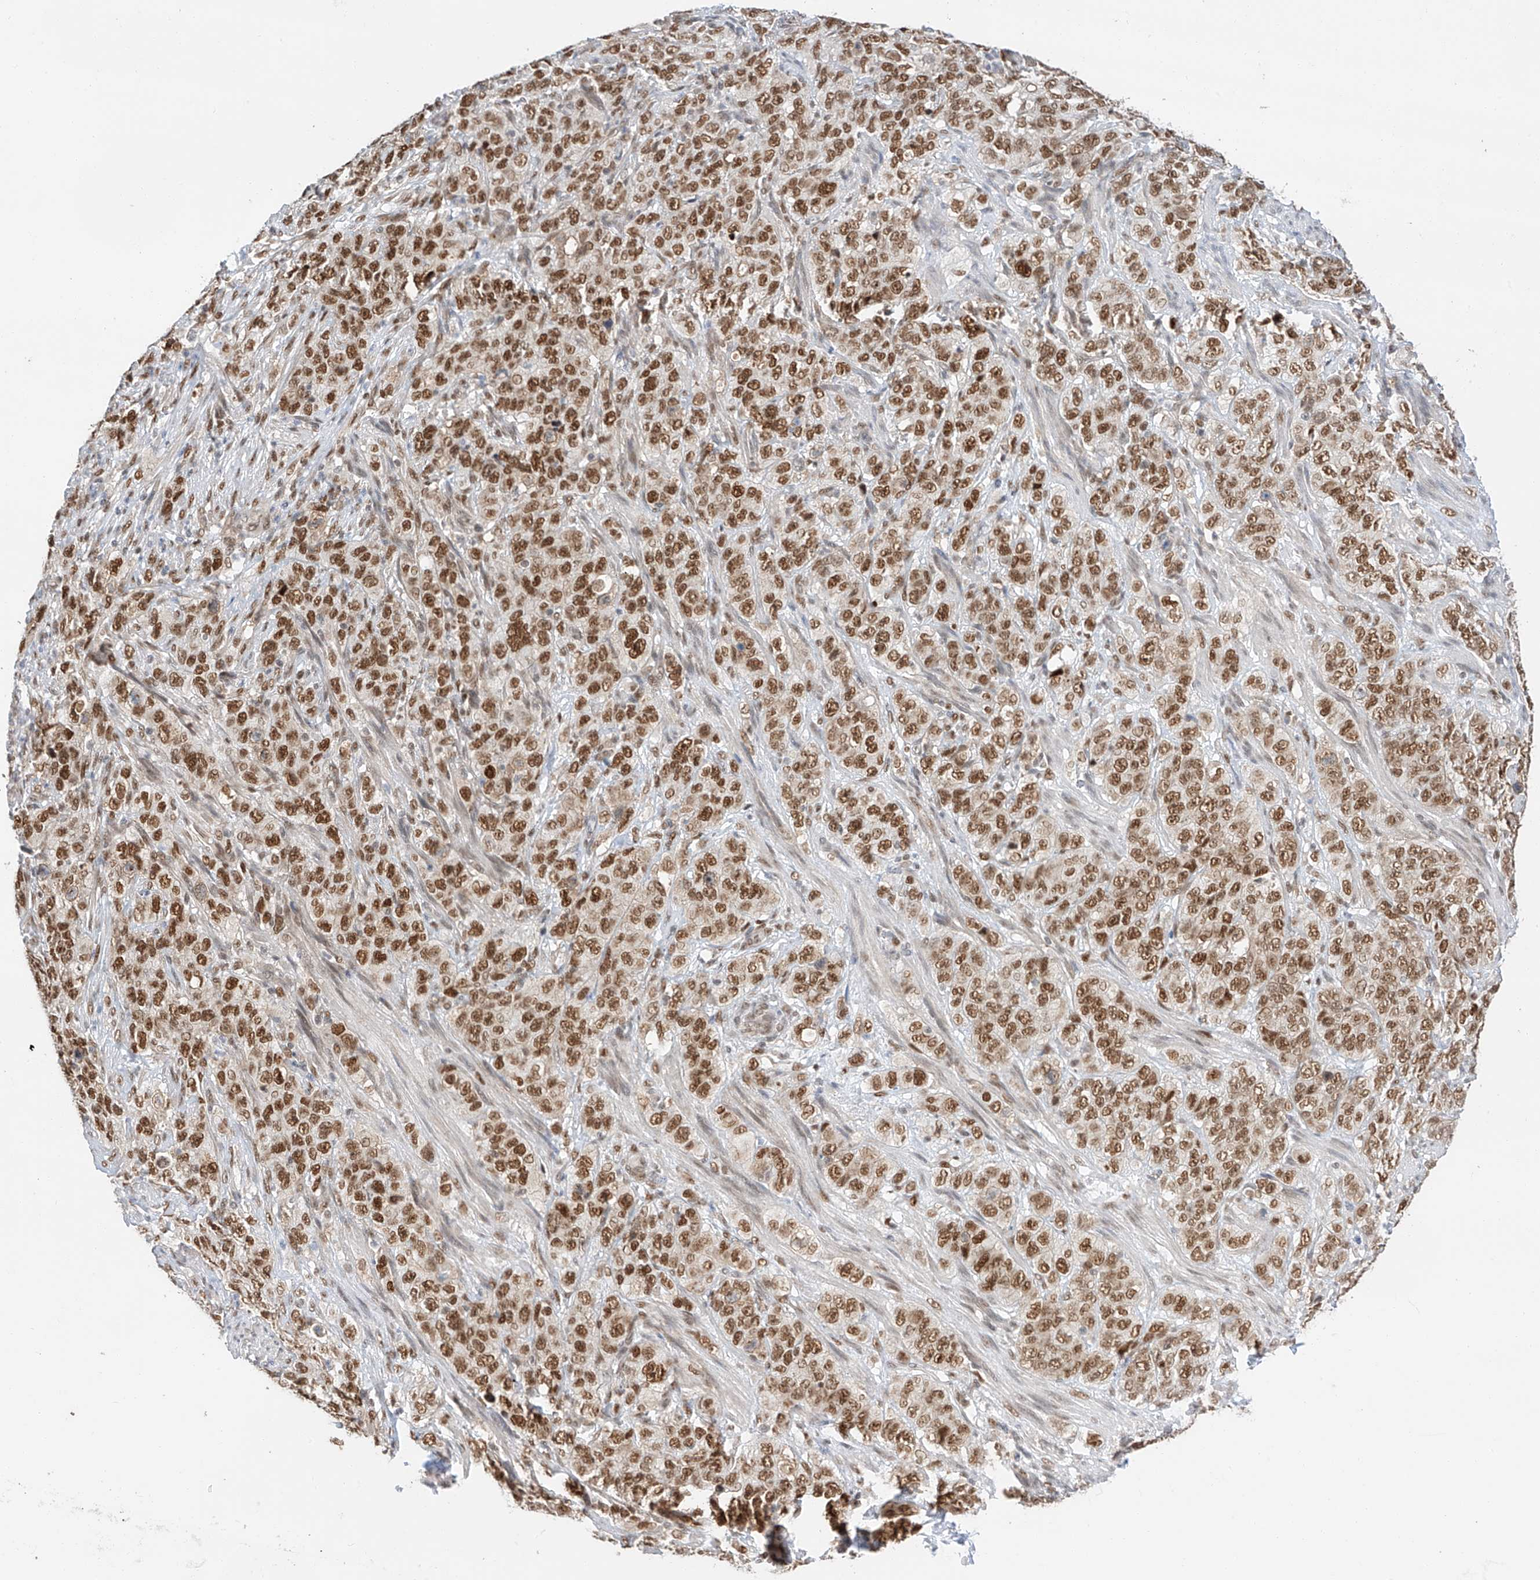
{"staining": {"intensity": "strong", "quantity": ">75%", "location": "nuclear"}, "tissue": "stomach cancer", "cell_type": "Tumor cells", "image_type": "cancer", "snomed": [{"axis": "morphology", "description": "Adenocarcinoma, NOS"}, {"axis": "topography", "description": "Stomach"}], "caption": "Approximately >75% of tumor cells in human stomach adenocarcinoma demonstrate strong nuclear protein staining as visualized by brown immunohistochemical staining.", "gene": "POGK", "patient": {"sex": "male", "age": 48}}